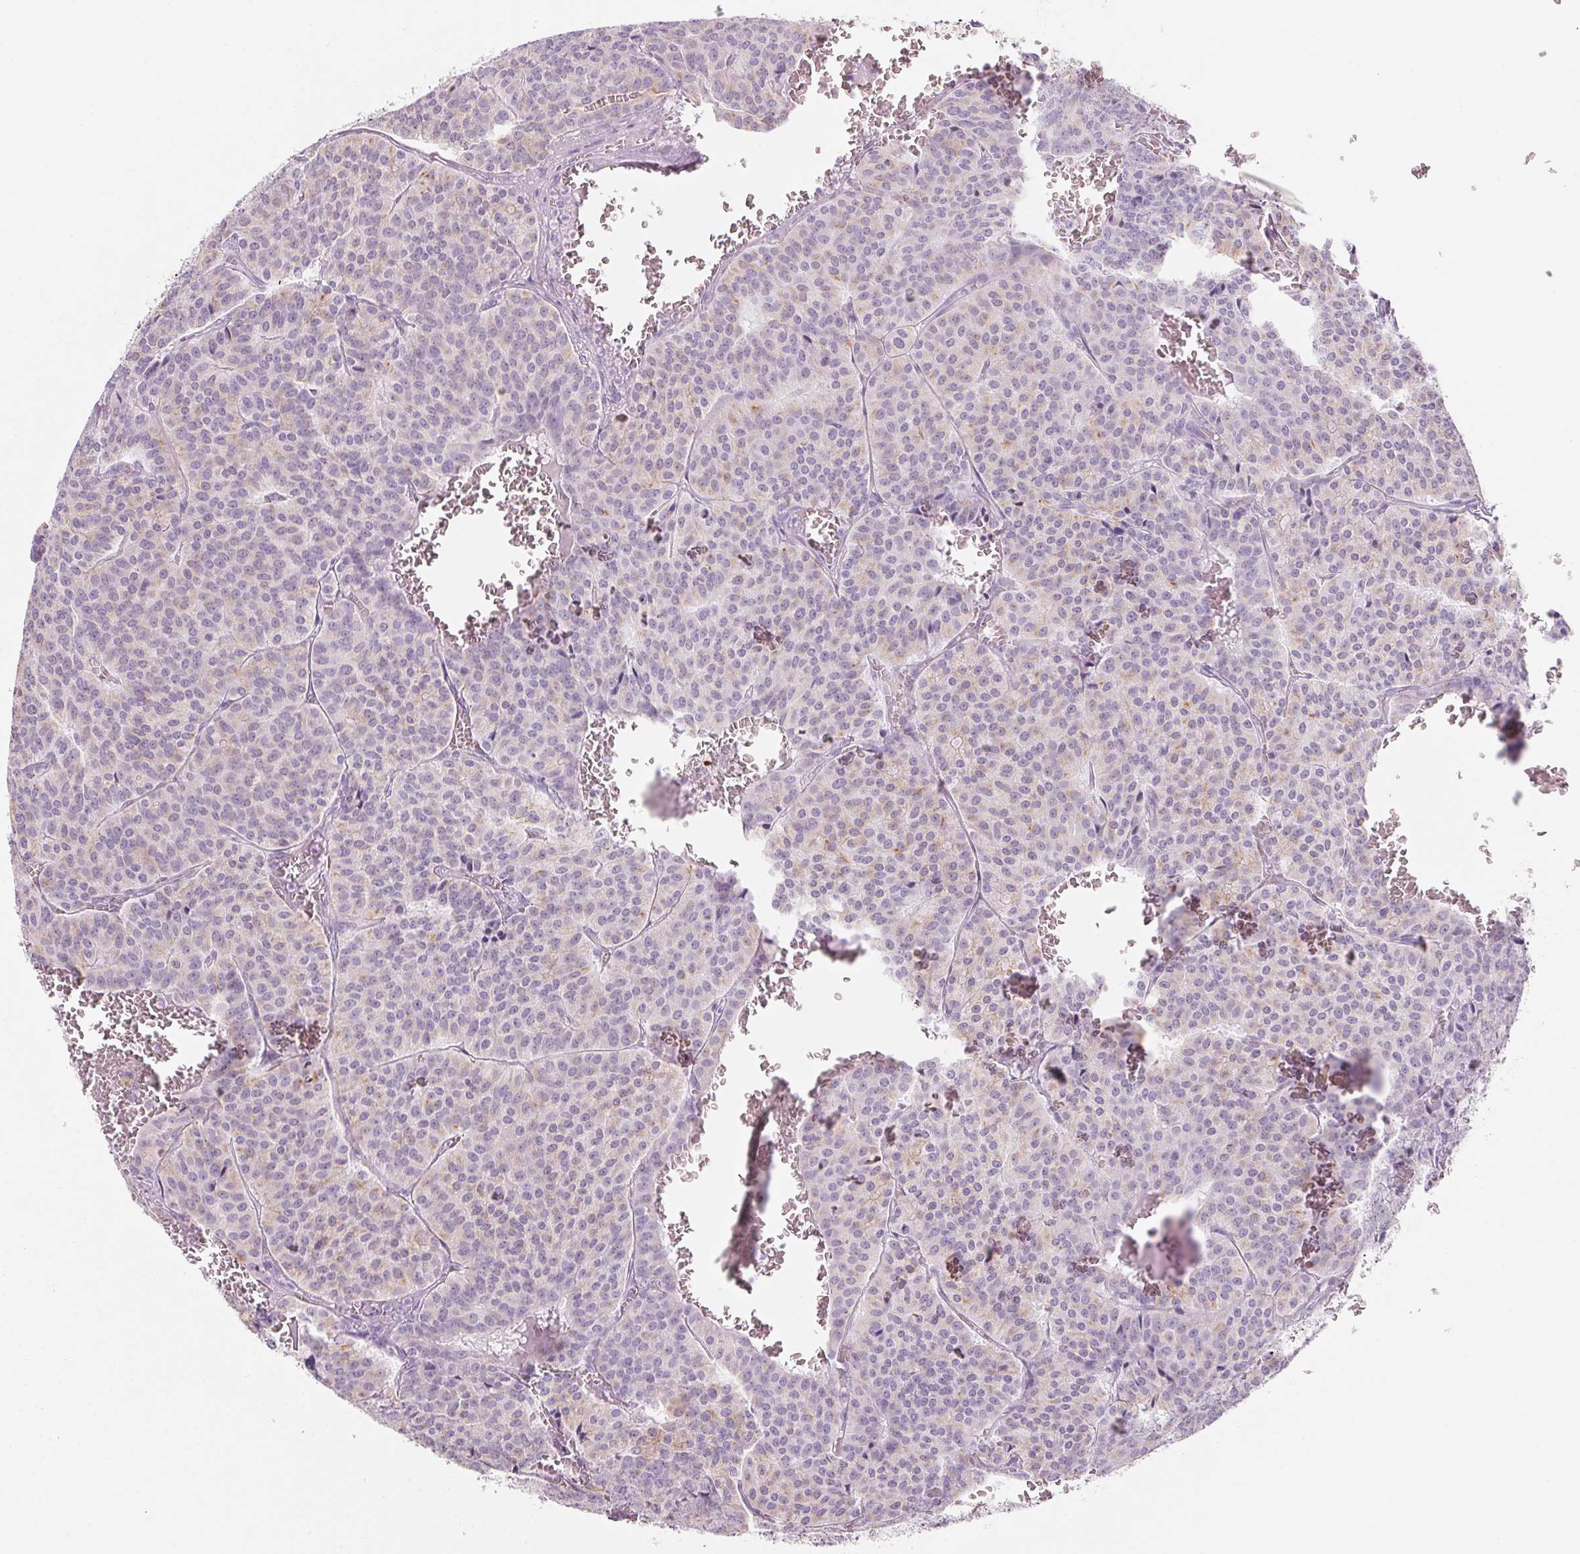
{"staining": {"intensity": "weak", "quantity": "<25%", "location": "cytoplasmic/membranous"}, "tissue": "carcinoid", "cell_type": "Tumor cells", "image_type": "cancer", "snomed": [{"axis": "morphology", "description": "Carcinoid, malignant, NOS"}, {"axis": "topography", "description": "Lung"}], "caption": "This photomicrograph is of carcinoid (malignant) stained with IHC to label a protein in brown with the nuclei are counter-stained blue. There is no expression in tumor cells.", "gene": "RPTN", "patient": {"sex": "male", "age": 70}}